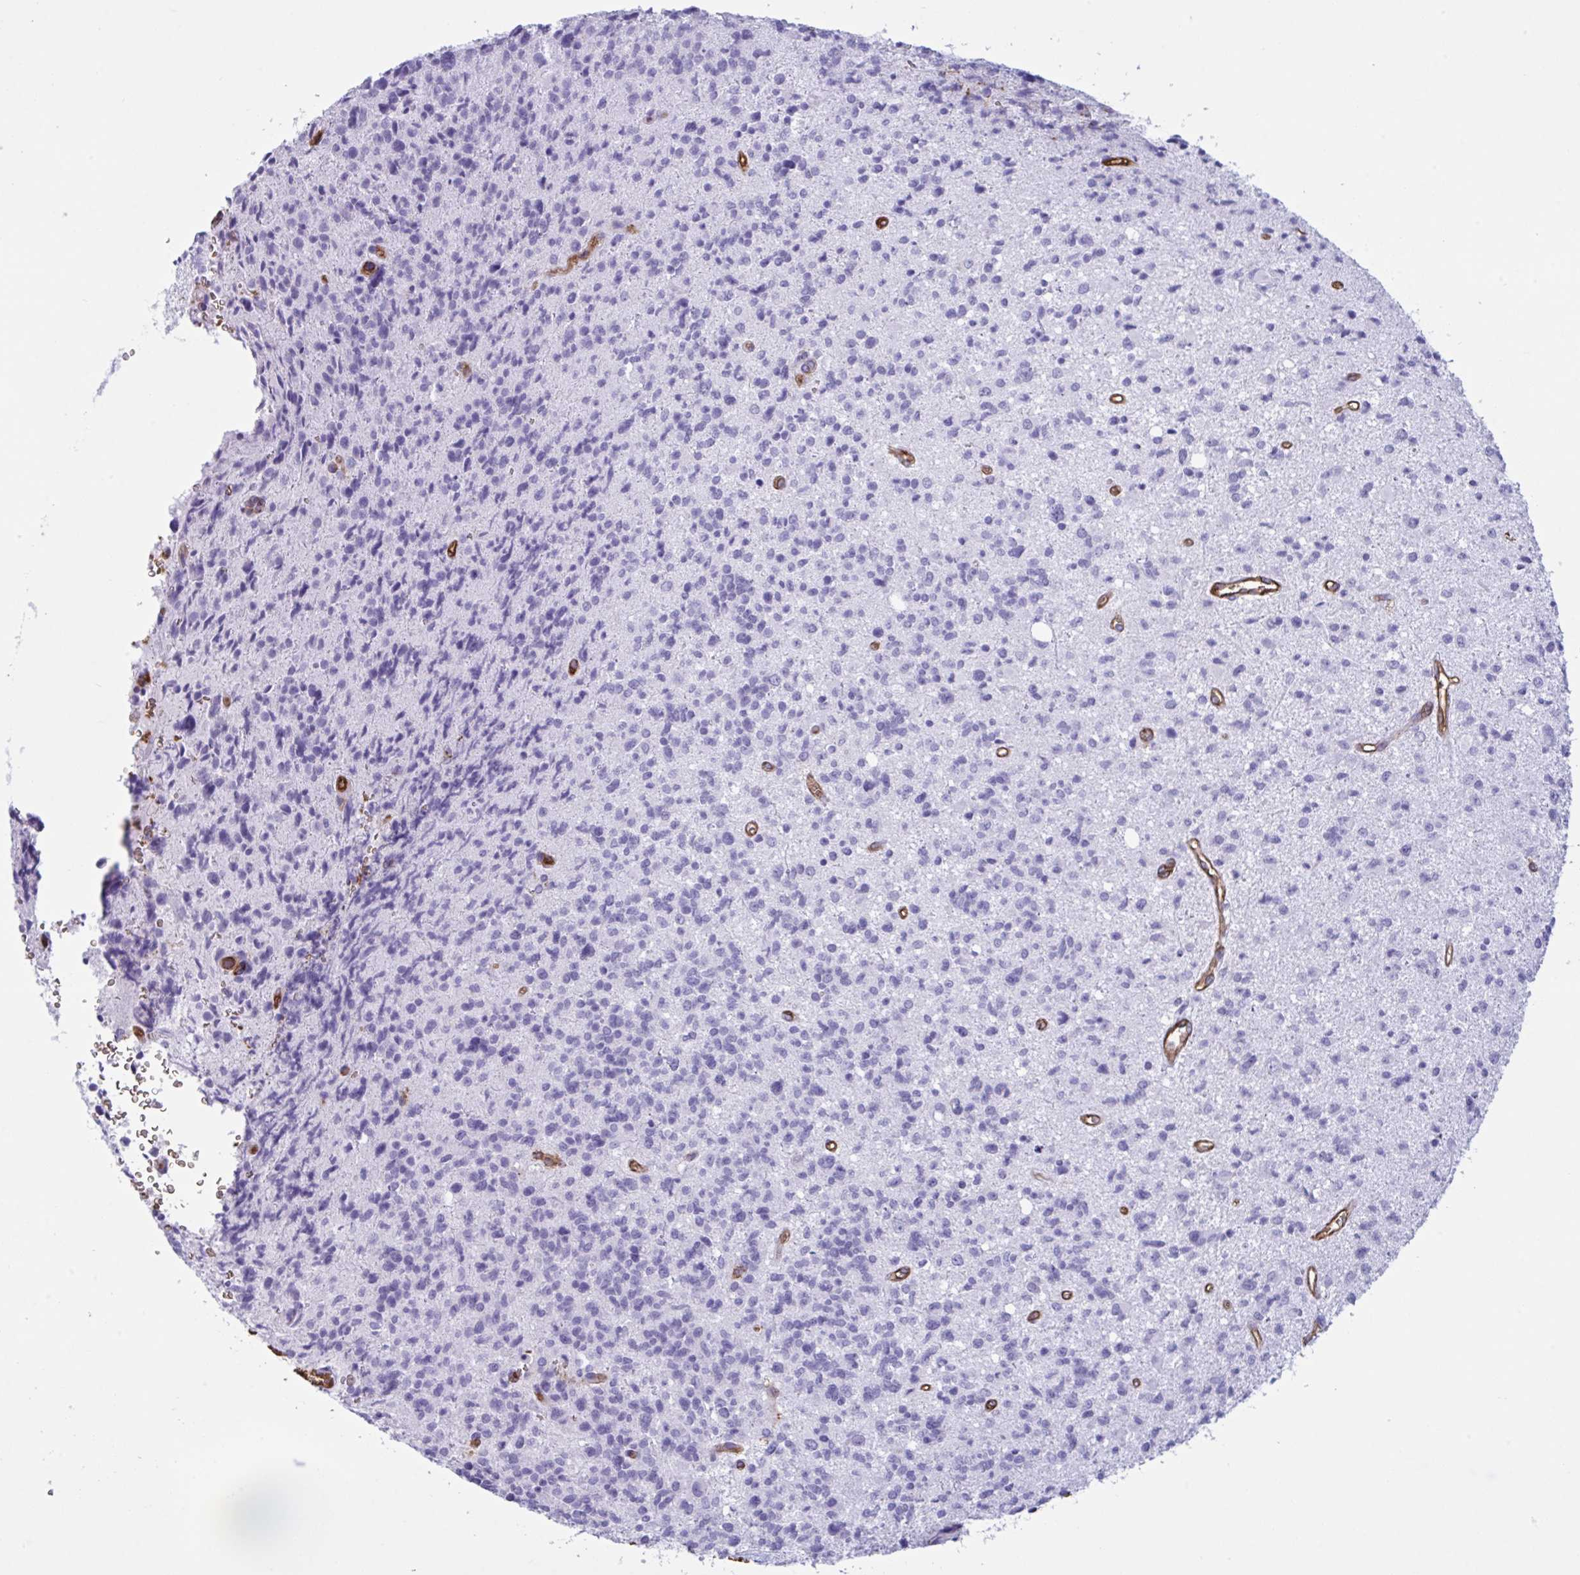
{"staining": {"intensity": "negative", "quantity": "none", "location": "none"}, "tissue": "glioma", "cell_type": "Tumor cells", "image_type": "cancer", "snomed": [{"axis": "morphology", "description": "Glioma, malignant, High grade"}, {"axis": "topography", "description": "Brain"}], "caption": "High power microscopy photomicrograph of an immunohistochemistry micrograph of malignant glioma (high-grade), revealing no significant staining in tumor cells.", "gene": "SLC2A1", "patient": {"sex": "male", "age": 29}}